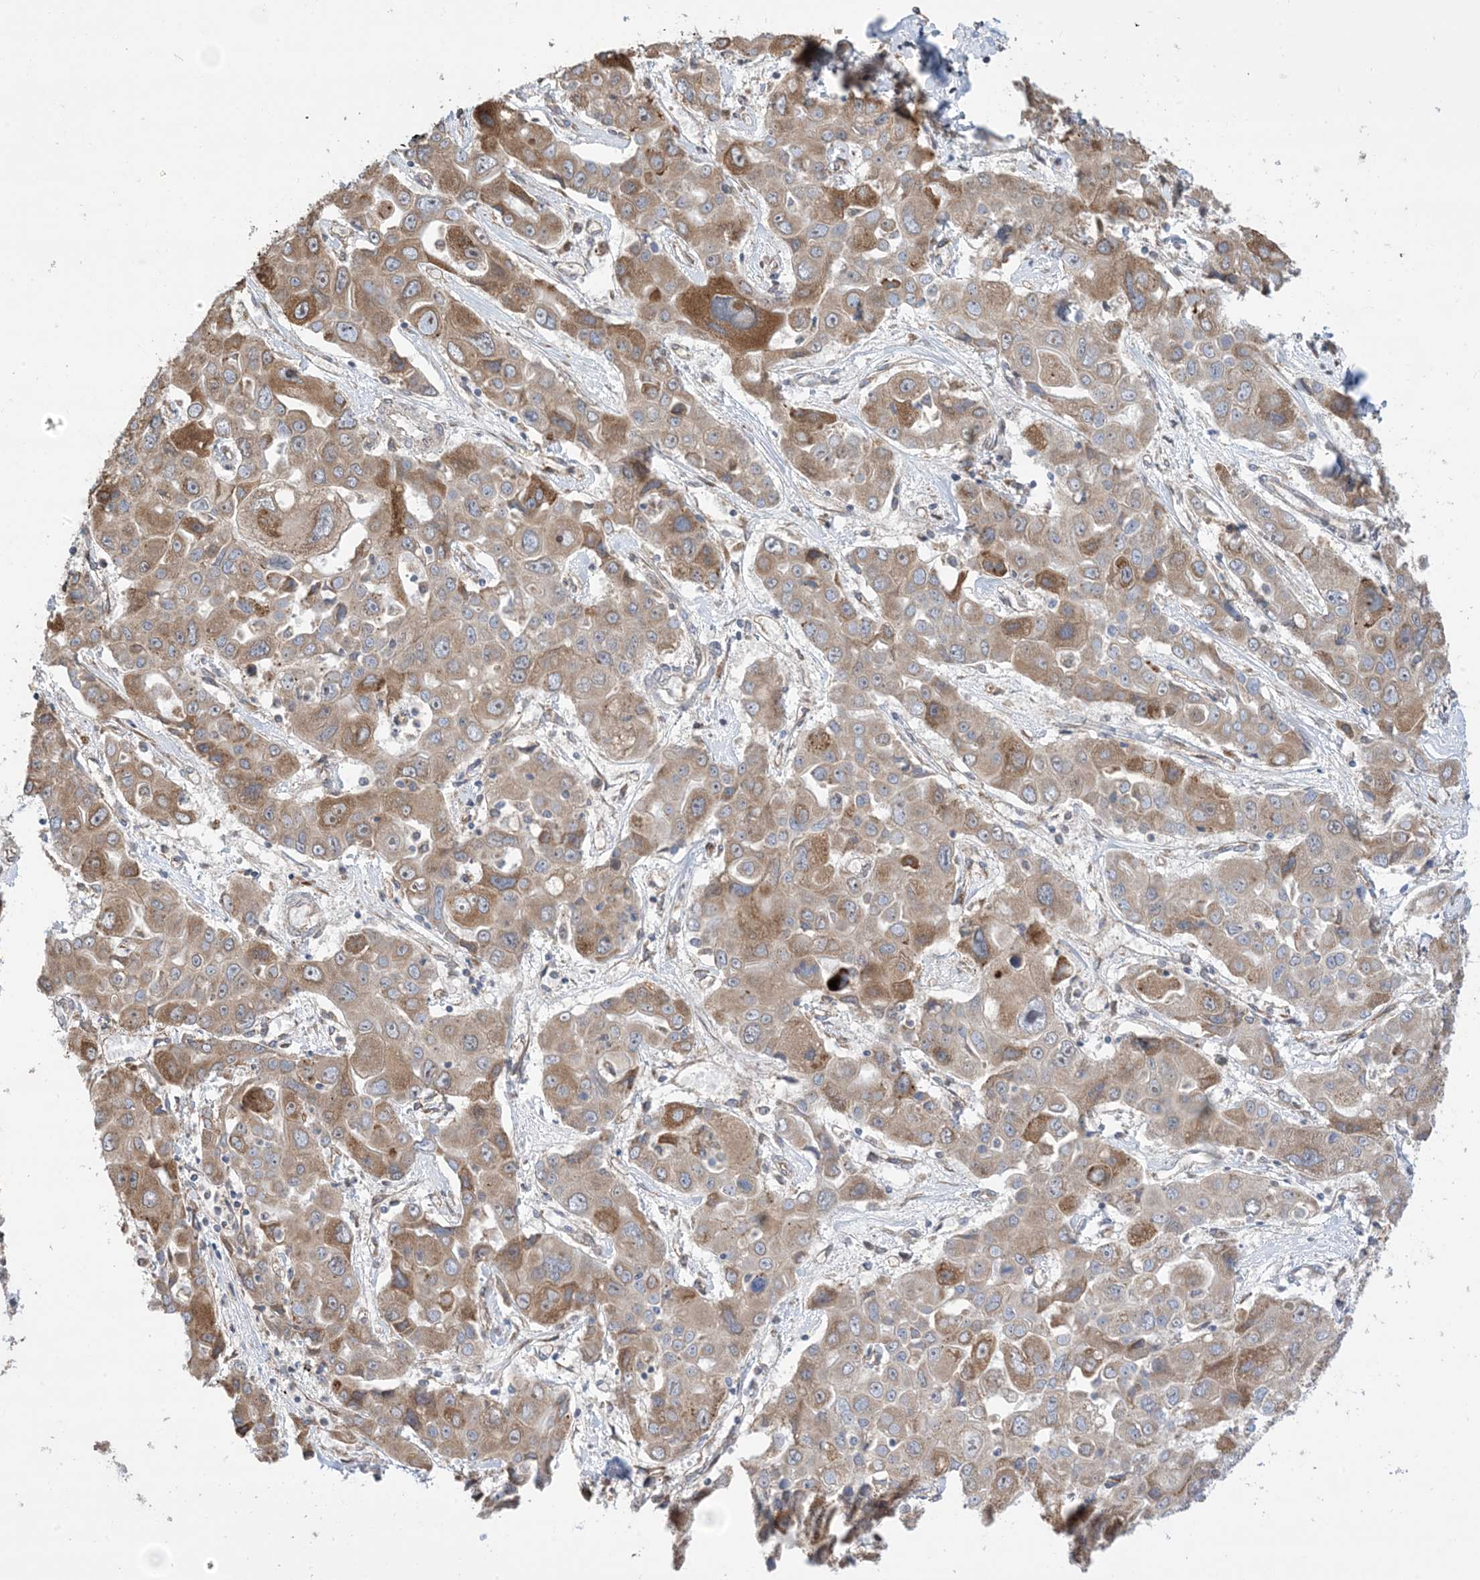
{"staining": {"intensity": "moderate", "quantity": "25%-75%", "location": "cytoplasmic/membranous"}, "tissue": "liver cancer", "cell_type": "Tumor cells", "image_type": "cancer", "snomed": [{"axis": "morphology", "description": "Cholangiocarcinoma"}, {"axis": "topography", "description": "Liver"}], "caption": "The immunohistochemical stain shows moderate cytoplasmic/membranous expression in tumor cells of liver cholangiocarcinoma tissue.", "gene": "CLEC16A", "patient": {"sex": "male", "age": 67}}